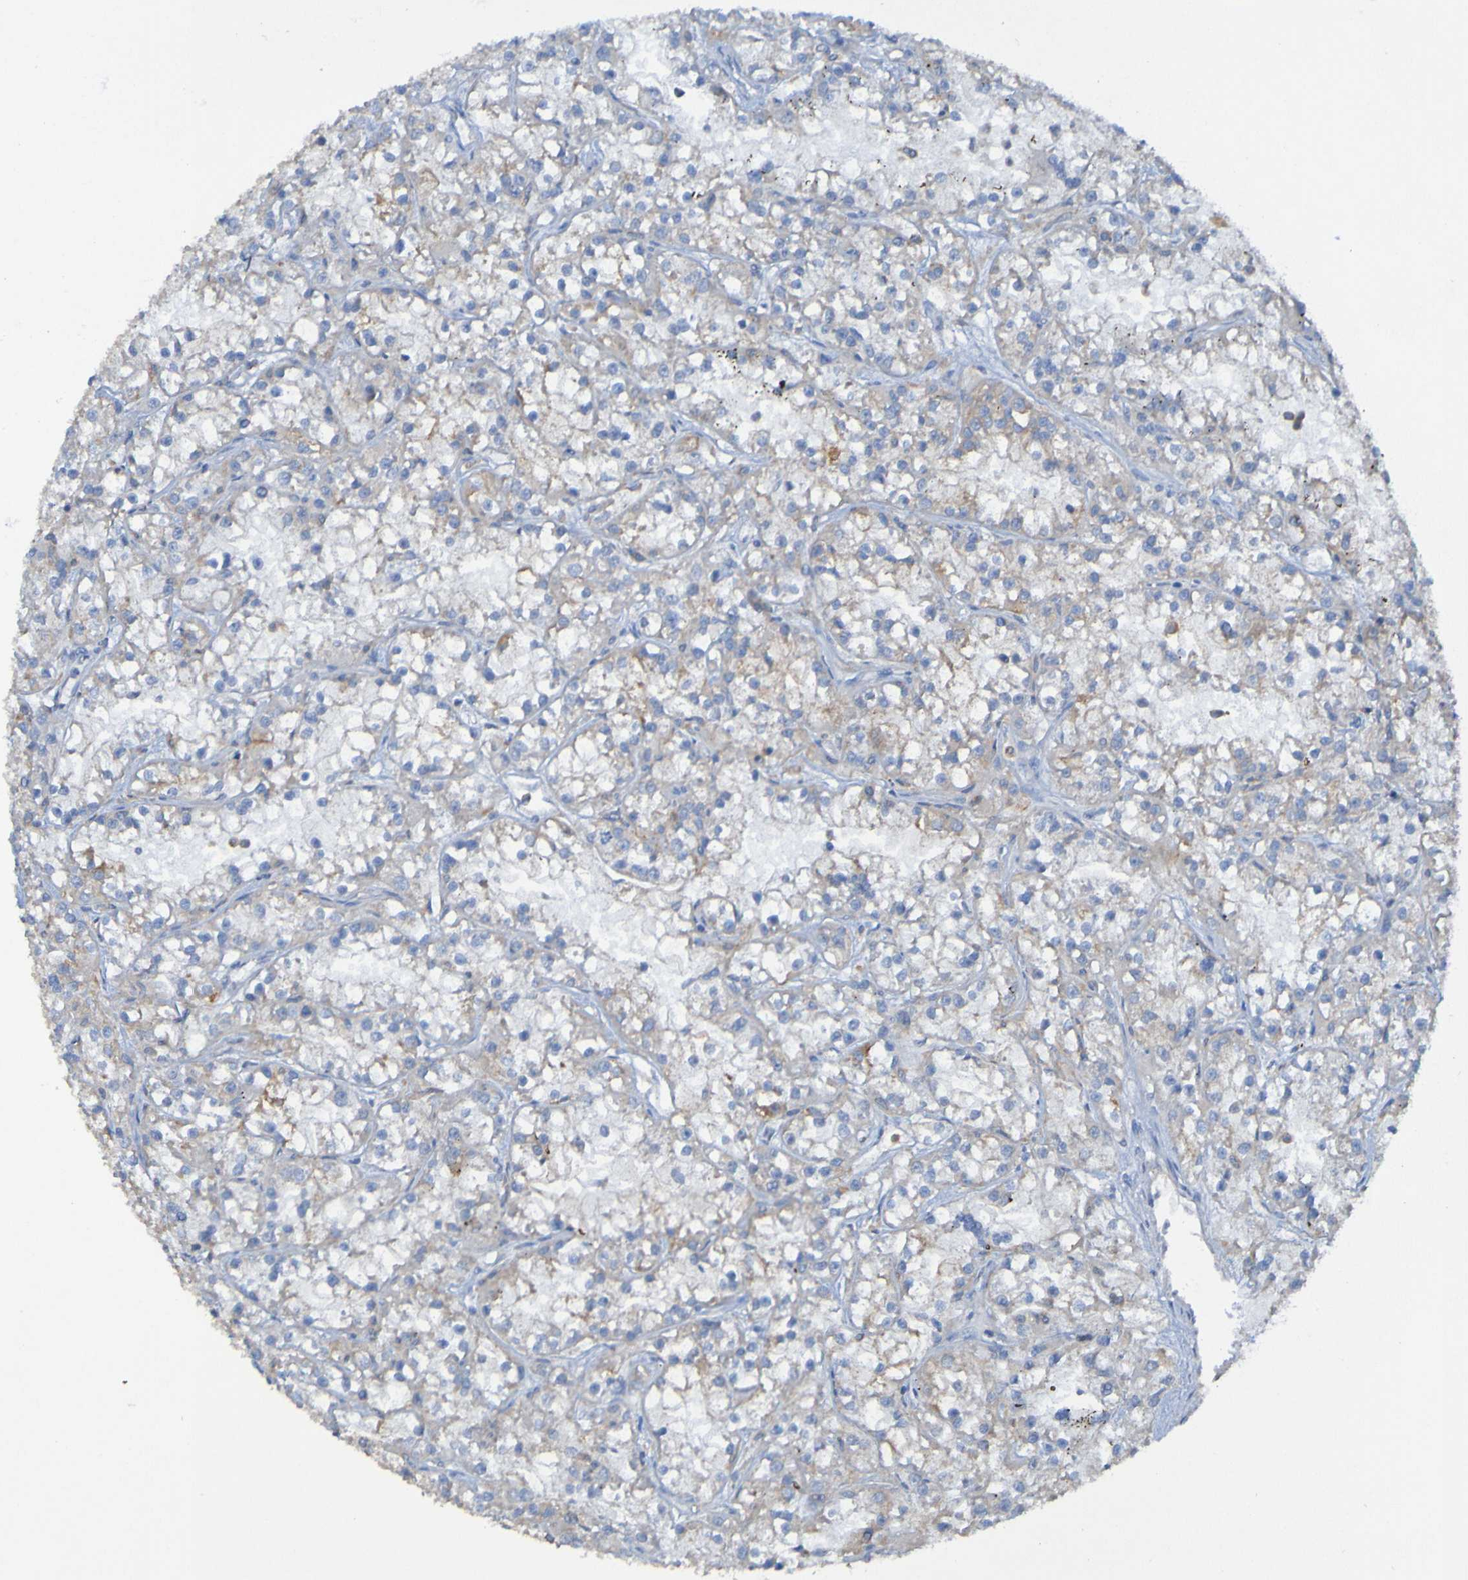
{"staining": {"intensity": "negative", "quantity": "none", "location": "none"}, "tissue": "renal cancer", "cell_type": "Tumor cells", "image_type": "cancer", "snomed": [{"axis": "morphology", "description": "Adenocarcinoma, NOS"}, {"axis": "topography", "description": "Kidney"}], "caption": "Renal cancer (adenocarcinoma) stained for a protein using immunohistochemistry reveals no expression tumor cells.", "gene": "ARHGEF16", "patient": {"sex": "female", "age": 52}}